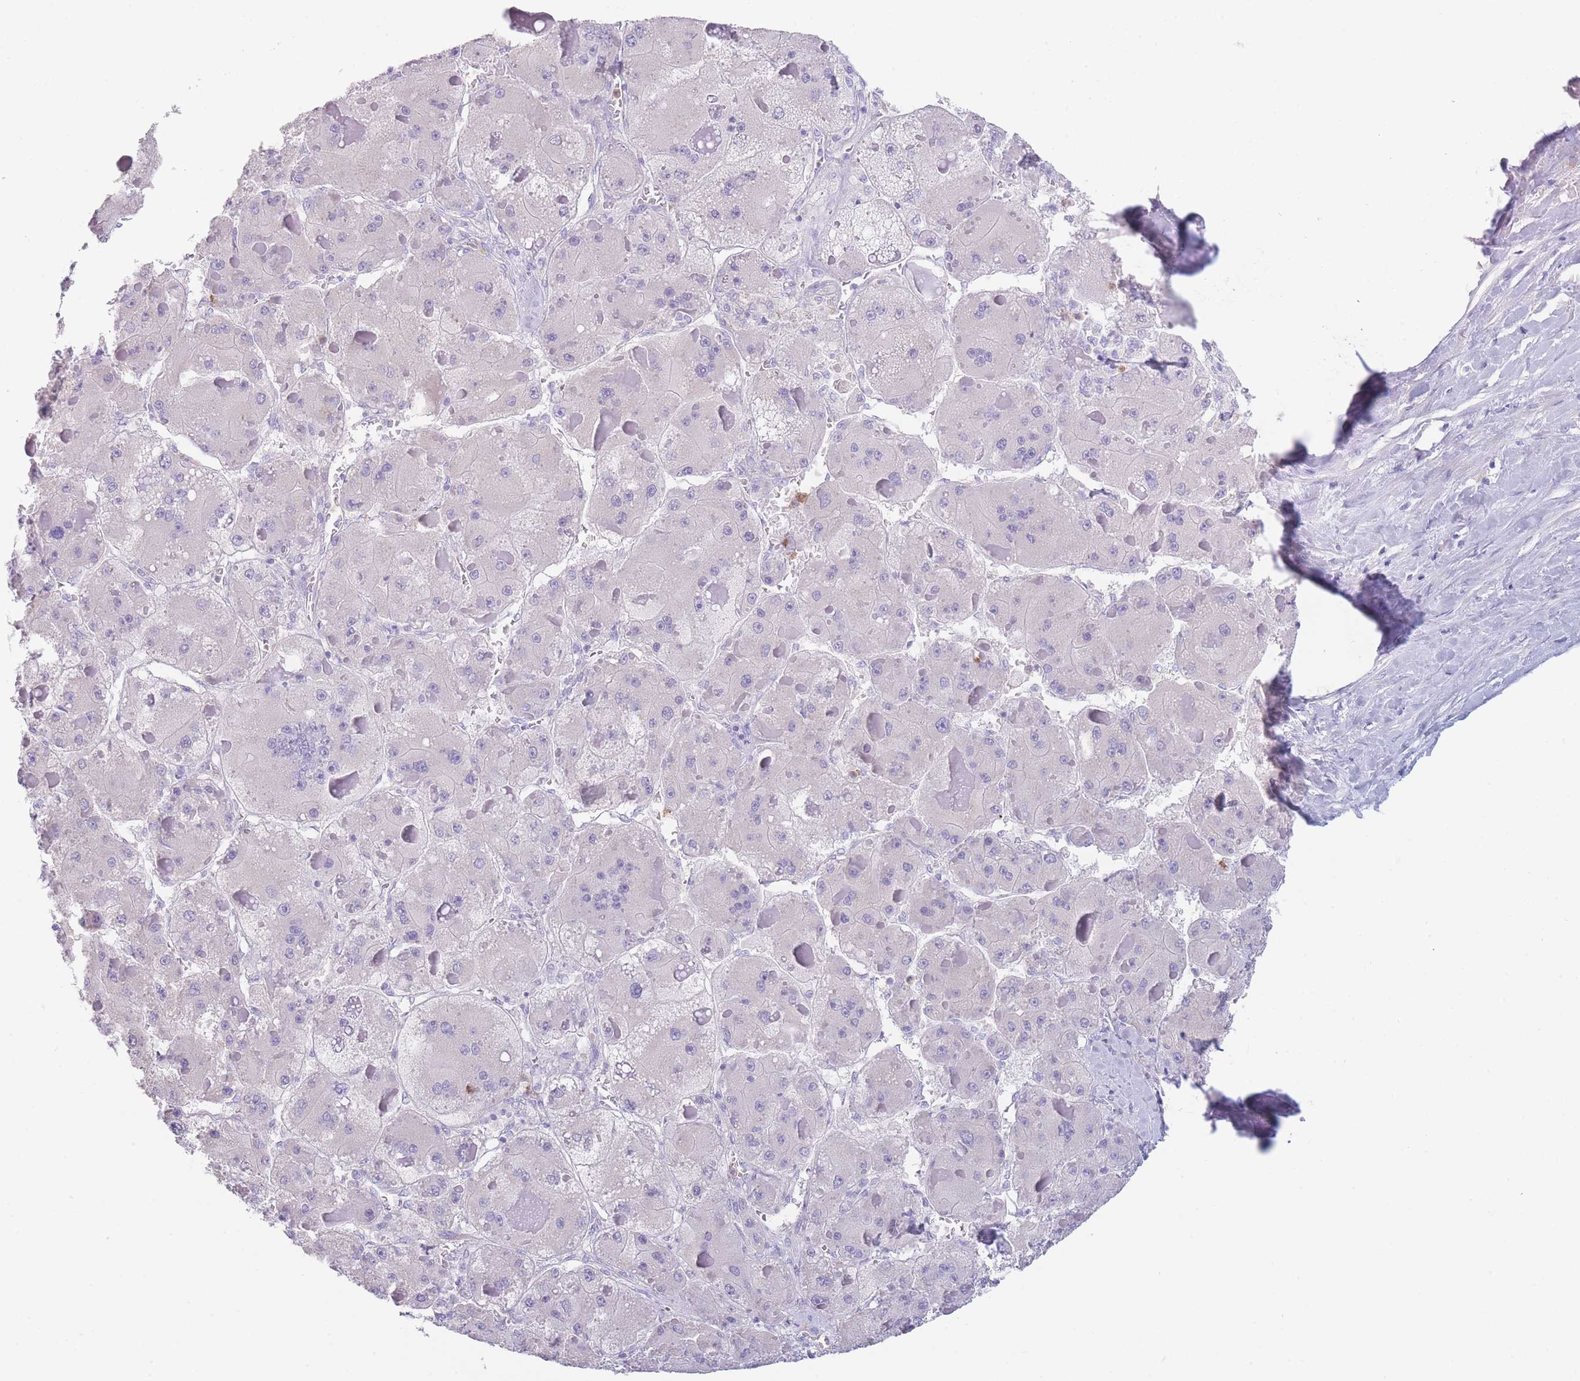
{"staining": {"intensity": "negative", "quantity": "none", "location": "none"}, "tissue": "liver cancer", "cell_type": "Tumor cells", "image_type": "cancer", "snomed": [{"axis": "morphology", "description": "Carcinoma, Hepatocellular, NOS"}, {"axis": "topography", "description": "Liver"}], "caption": "Immunohistochemistry (IHC) micrograph of neoplastic tissue: liver cancer (hepatocellular carcinoma) stained with DAB demonstrates no significant protein positivity in tumor cells.", "gene": "ZNF627", "patient": {"sex": "female", "age": 73}}